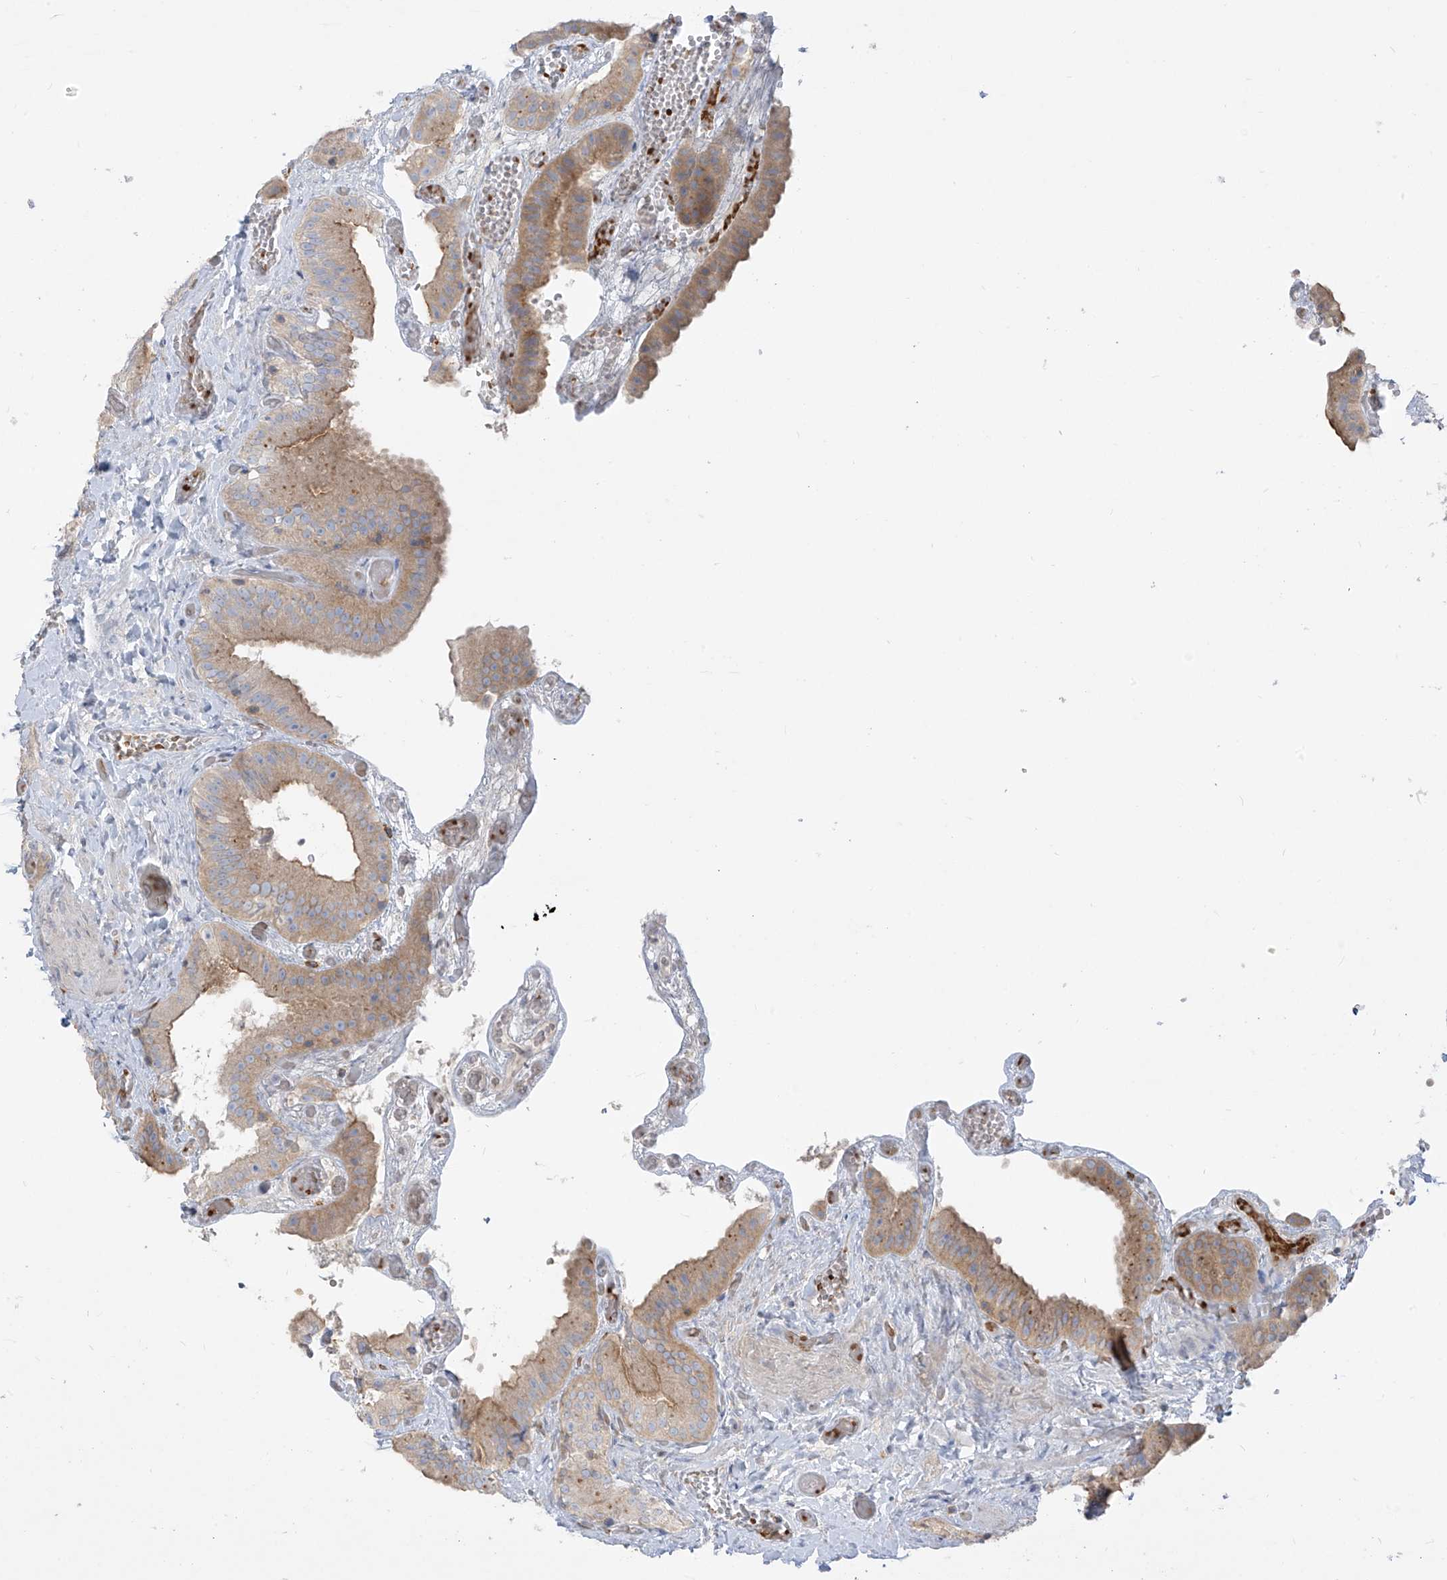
{"staining": {"intensity": "moderate", "quantity": "<25%", "location": "cytoplasmic/membranous"}, "tissue": "gallbladder", "cell_type": "Glandular cells", "image_type": "normal", "snomed": [{"axis": "morphology", "description": "Normal tissue, NOS"}, {"axis": "topography", "description": "Gallbladder"}], "caption": "The photomicrograph demonstrates immunohistochemical staining of normal gallbladder. There is moderate cytoplasmic/membranous positivity is identified in approximately <25% of glandular cells.", "gene": "DGKQ", "patient": {"sex": "female", "age": 64}}